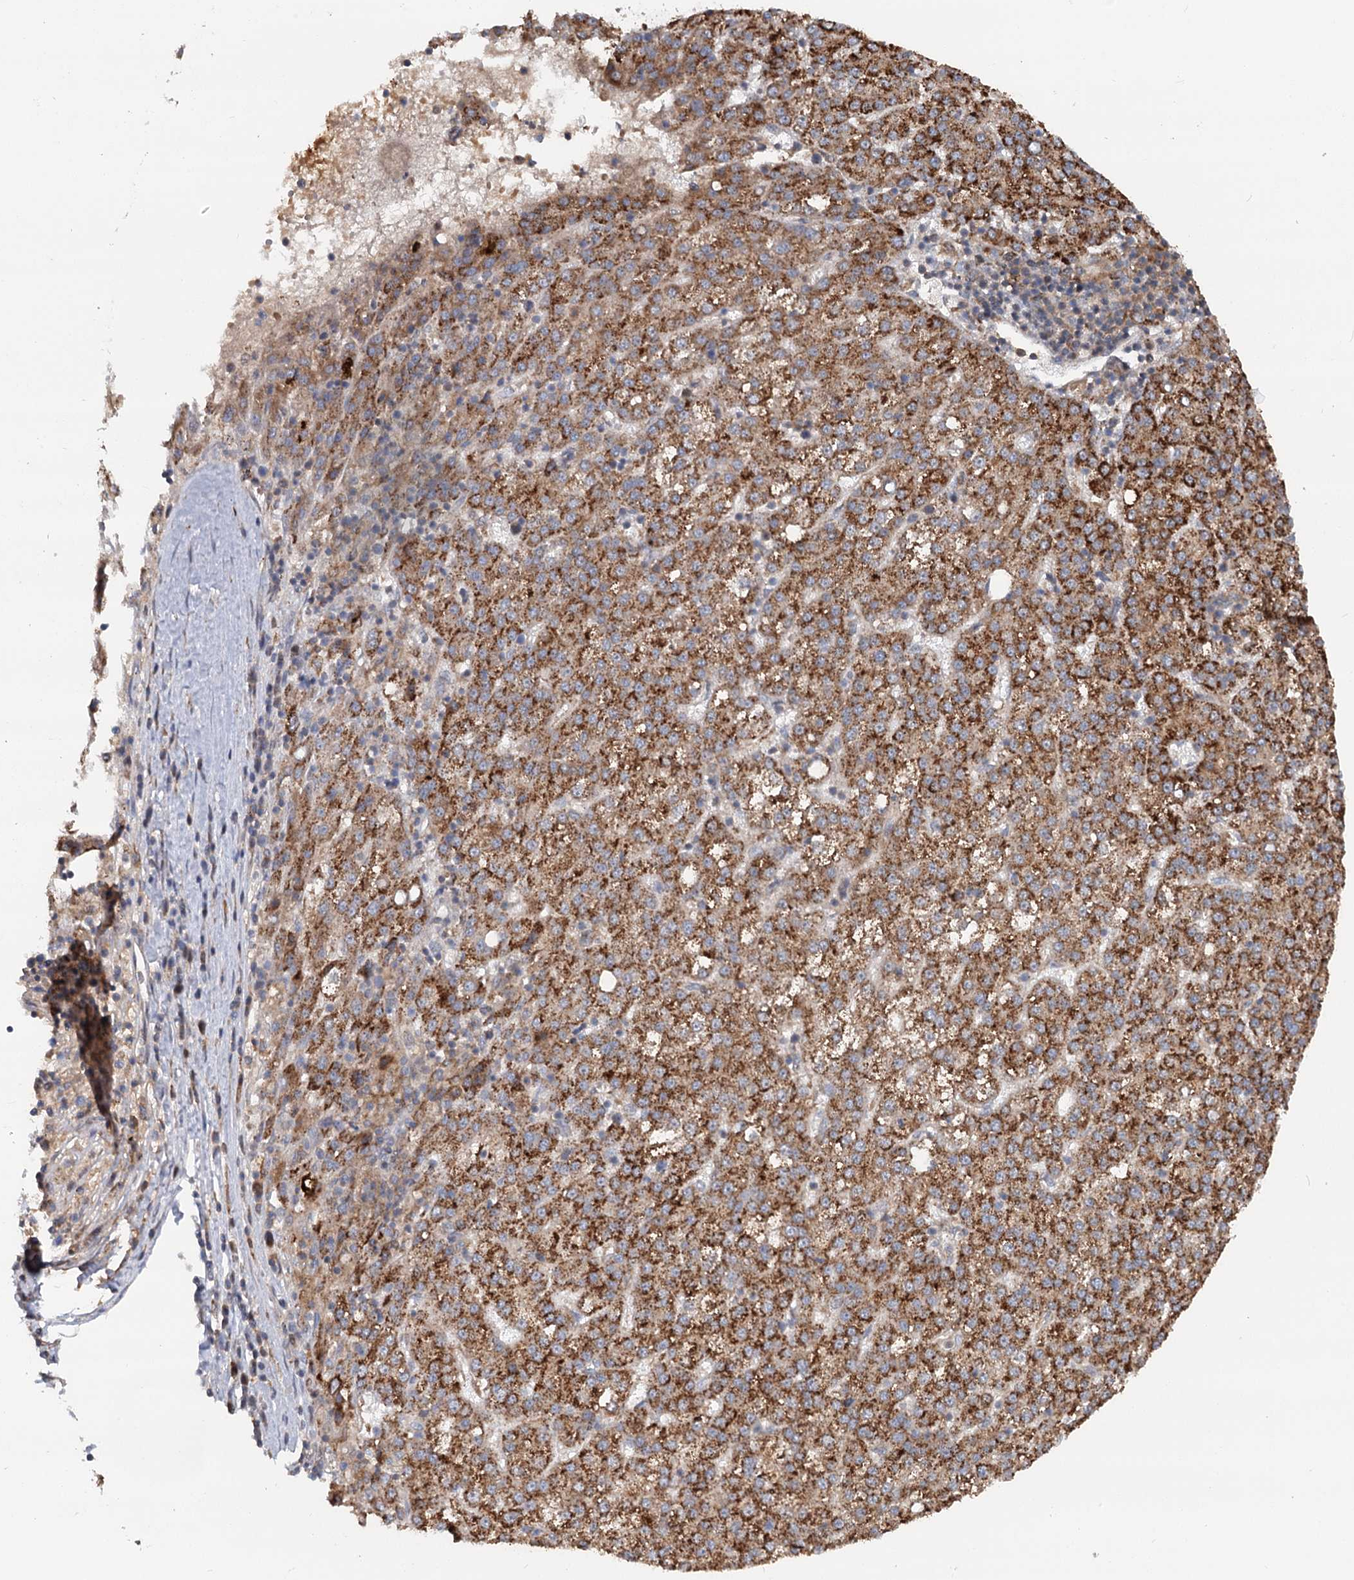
{"staining": {"intensity": "strong", "quantity": ">75%", "location": "cytoplasmic/membranous"}, "tissue": "liver cancer", "cell_type": "Tumor cells", "image_type": "cancer", "snomed": [{"axis": "morphology", "description": "Carcinoma, Hepatocellular, NOS"}, {"axis": "topography", "description": "Liver"}], "caption": "A micrograph of human liver cancer stained for a protein demonstrates strong cytoplasmic/membranous brown staining in tumor cells.", "gene": "RNF111", "patient": {"sex": "female", "age": 58}}